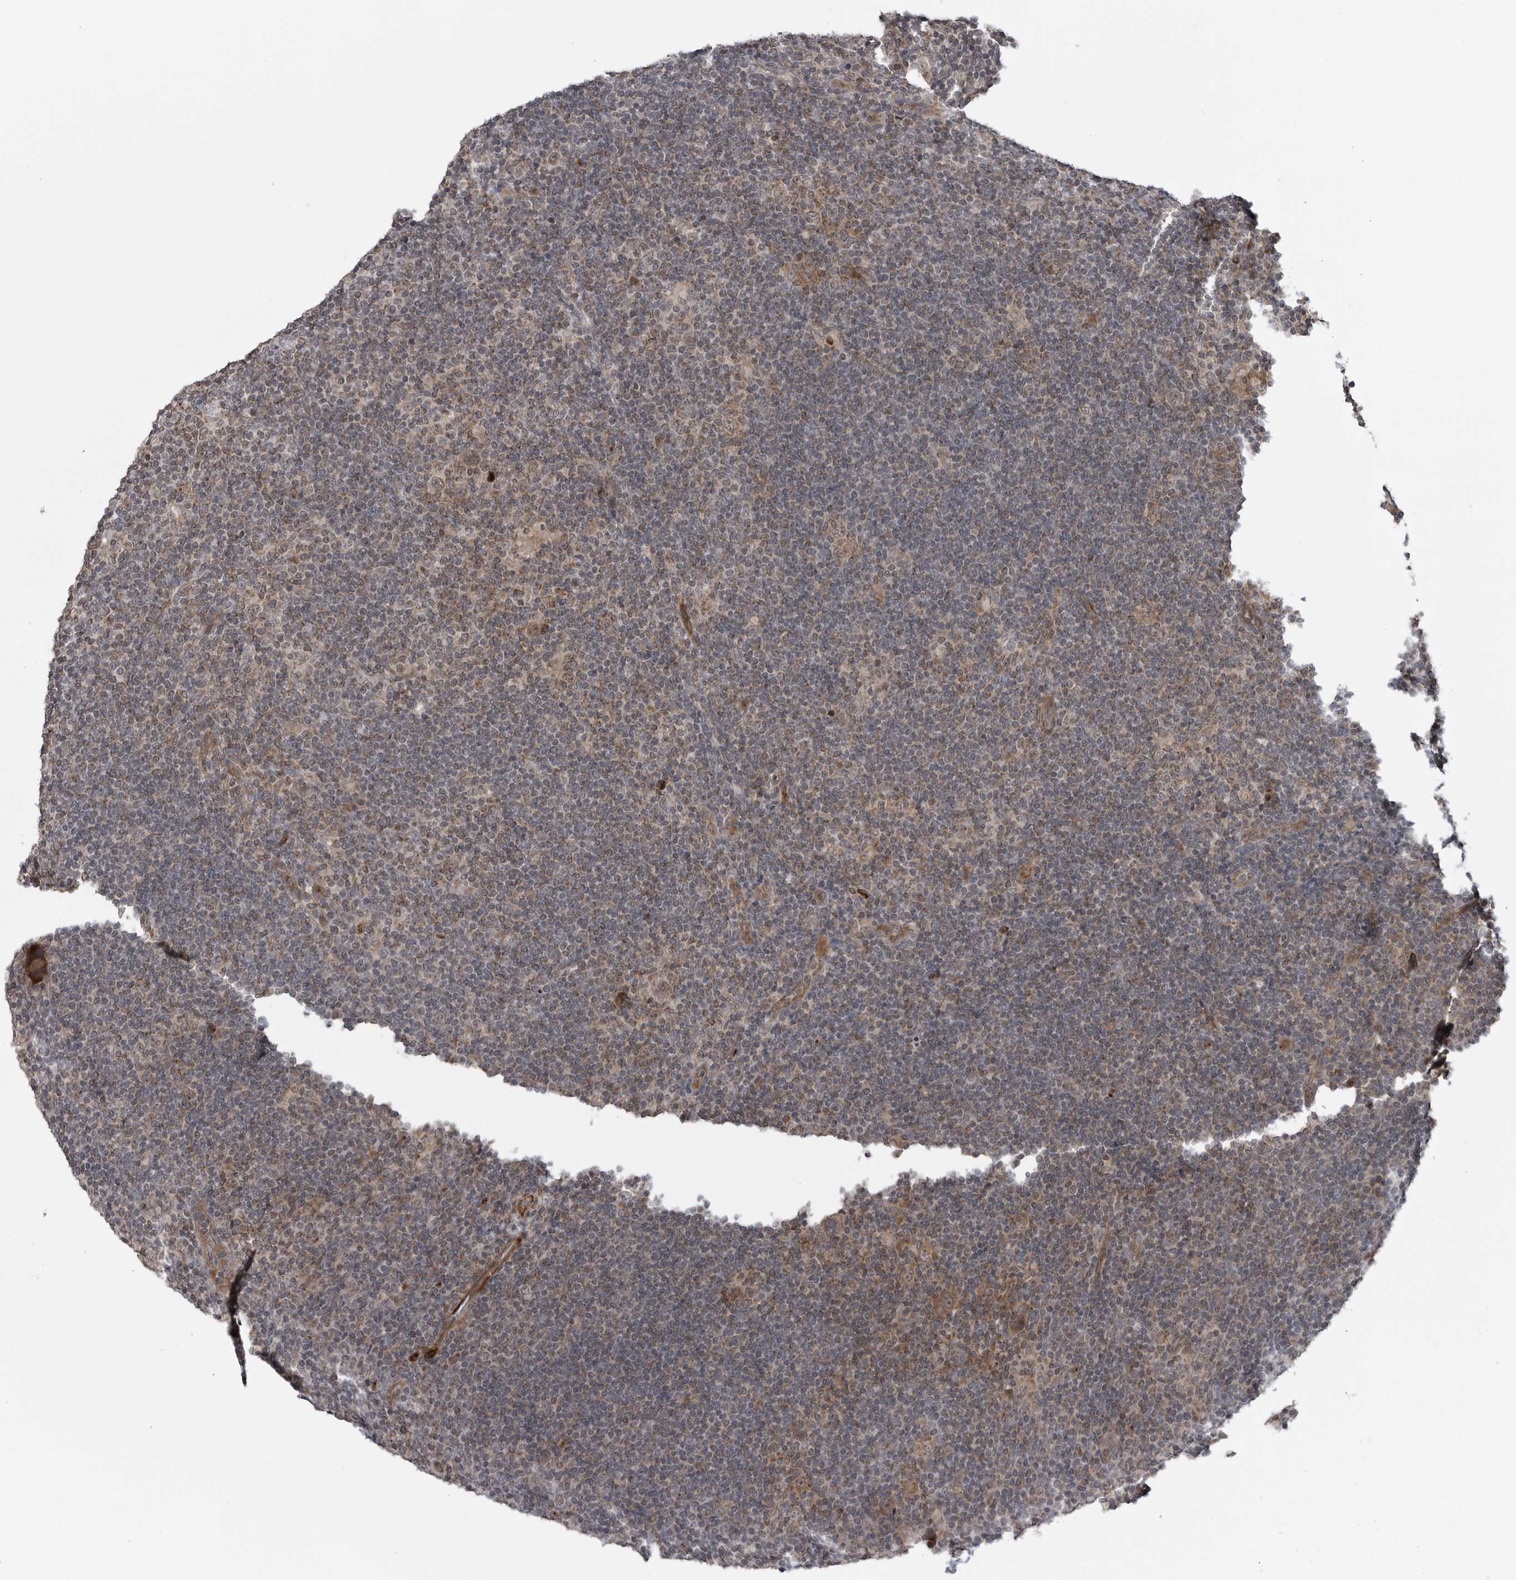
{"staining": {"intensity": "weak", "quantity": "25%-75%", "location": "cytoplasmic/membranous,nuclear"}, "tissue": "lymphoma", "cell_type": "Tumor cells", "image_type": "cancer", "snomed": [{"axis": "morphology", "description": "Hodgkin's disease, NOS"}, {"axis": "topography", "description": "Lymph node"}], "caption": "This is an image of IHC staining of Hodgkin's disease, which shows weak expression in the cytoplasmic/membranous and nuclear of tumor cells.", "gene": "FAAP100", "patient": {"sex": "female", "age": 57}}